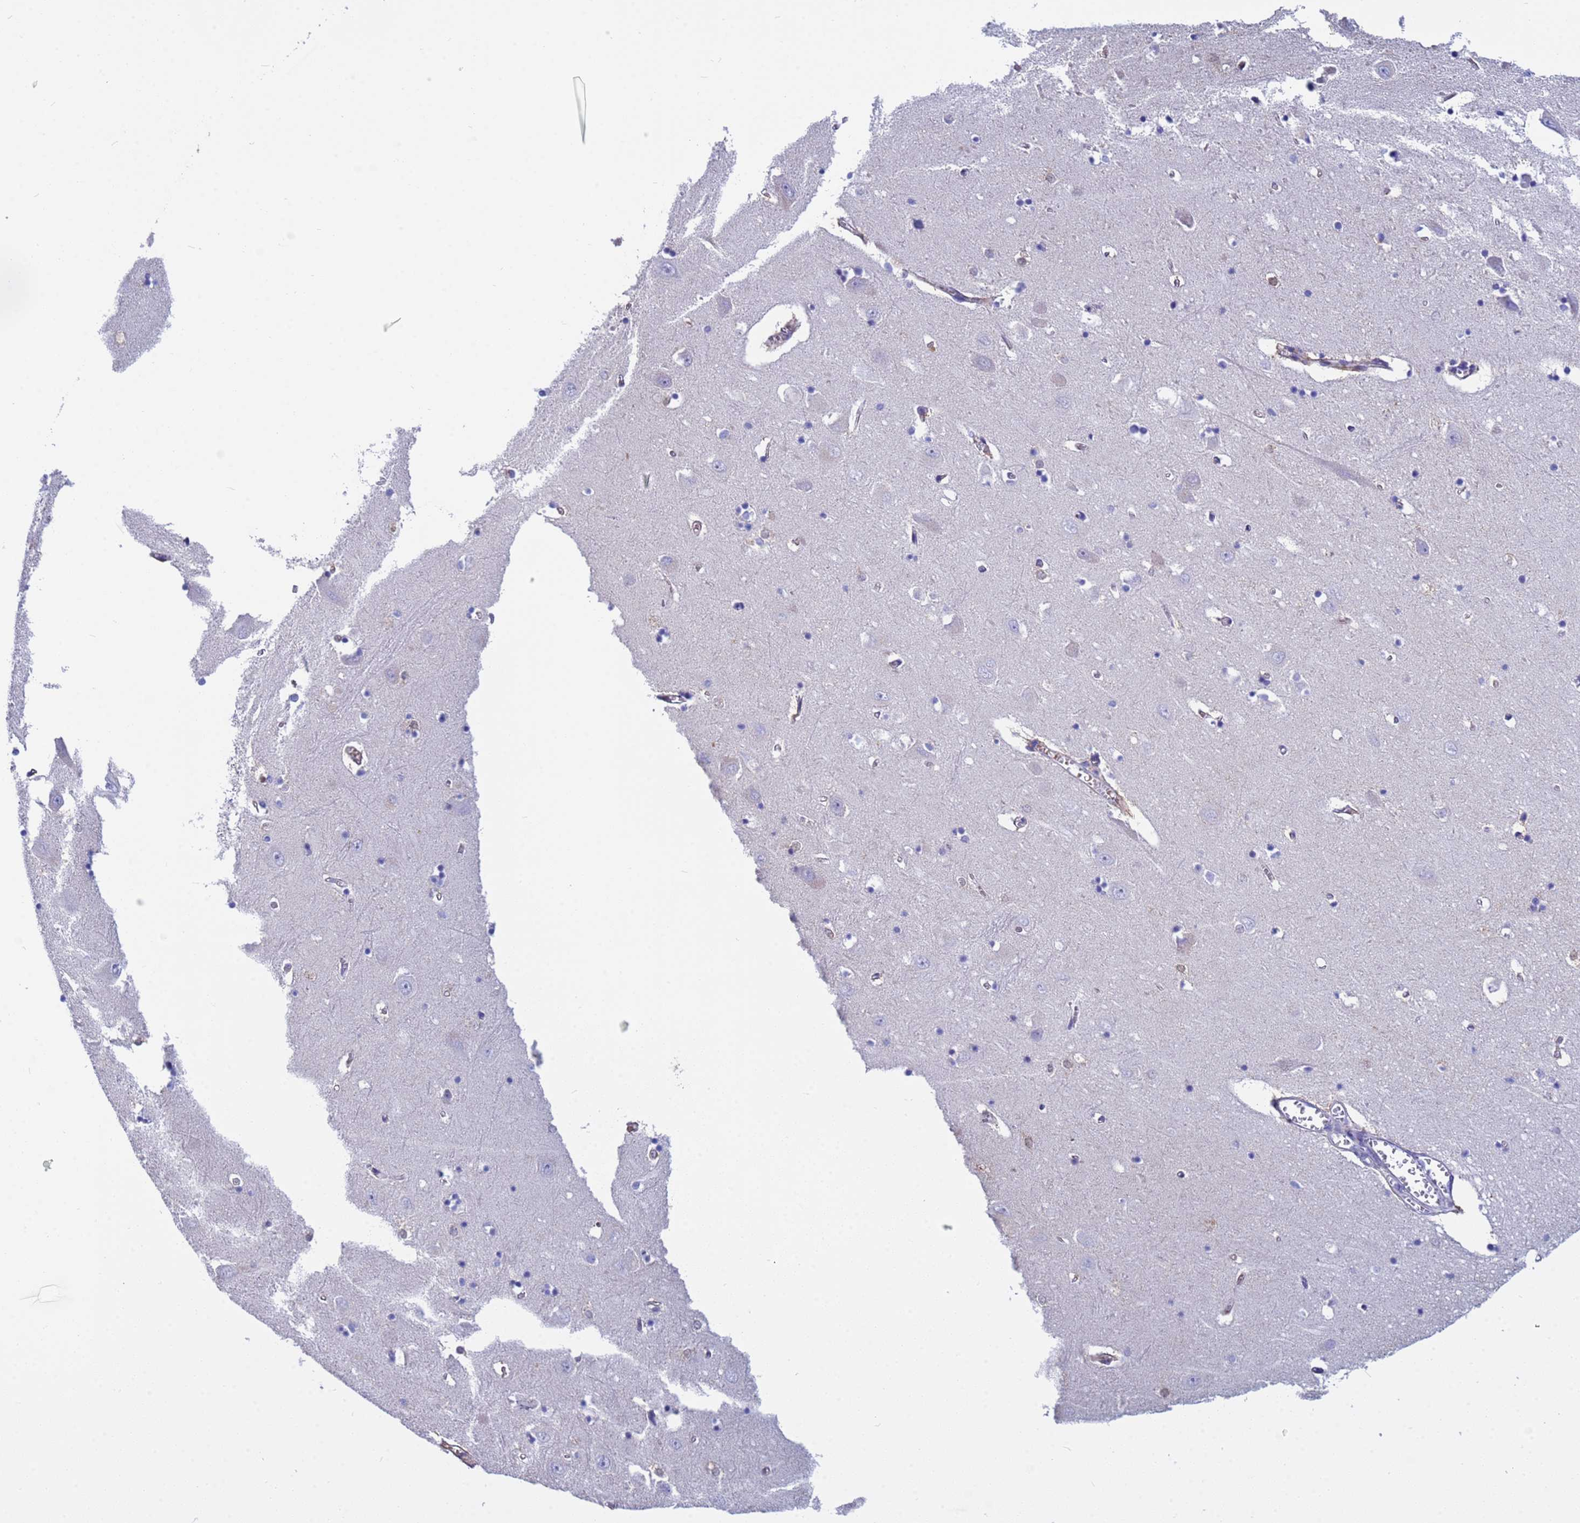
{"staining": {"intensity": "negative", "quantity": "none", "location": "none"}, "tissue": "hippocampus", "cell_type": "Glial cells", "image_type": "normal", "snomed": [{"axis": "morphology", "description": "Normal tissue, NOS"}, {"axis": "topography", "description": "Hippocampus"}], "caption": "Immunohistochemistry (IHC) of unremarkable hippocampus reveals no staining in glial cells.", "gene": "PPP6R1", "patient": {"sex": "male", "age": 70}}